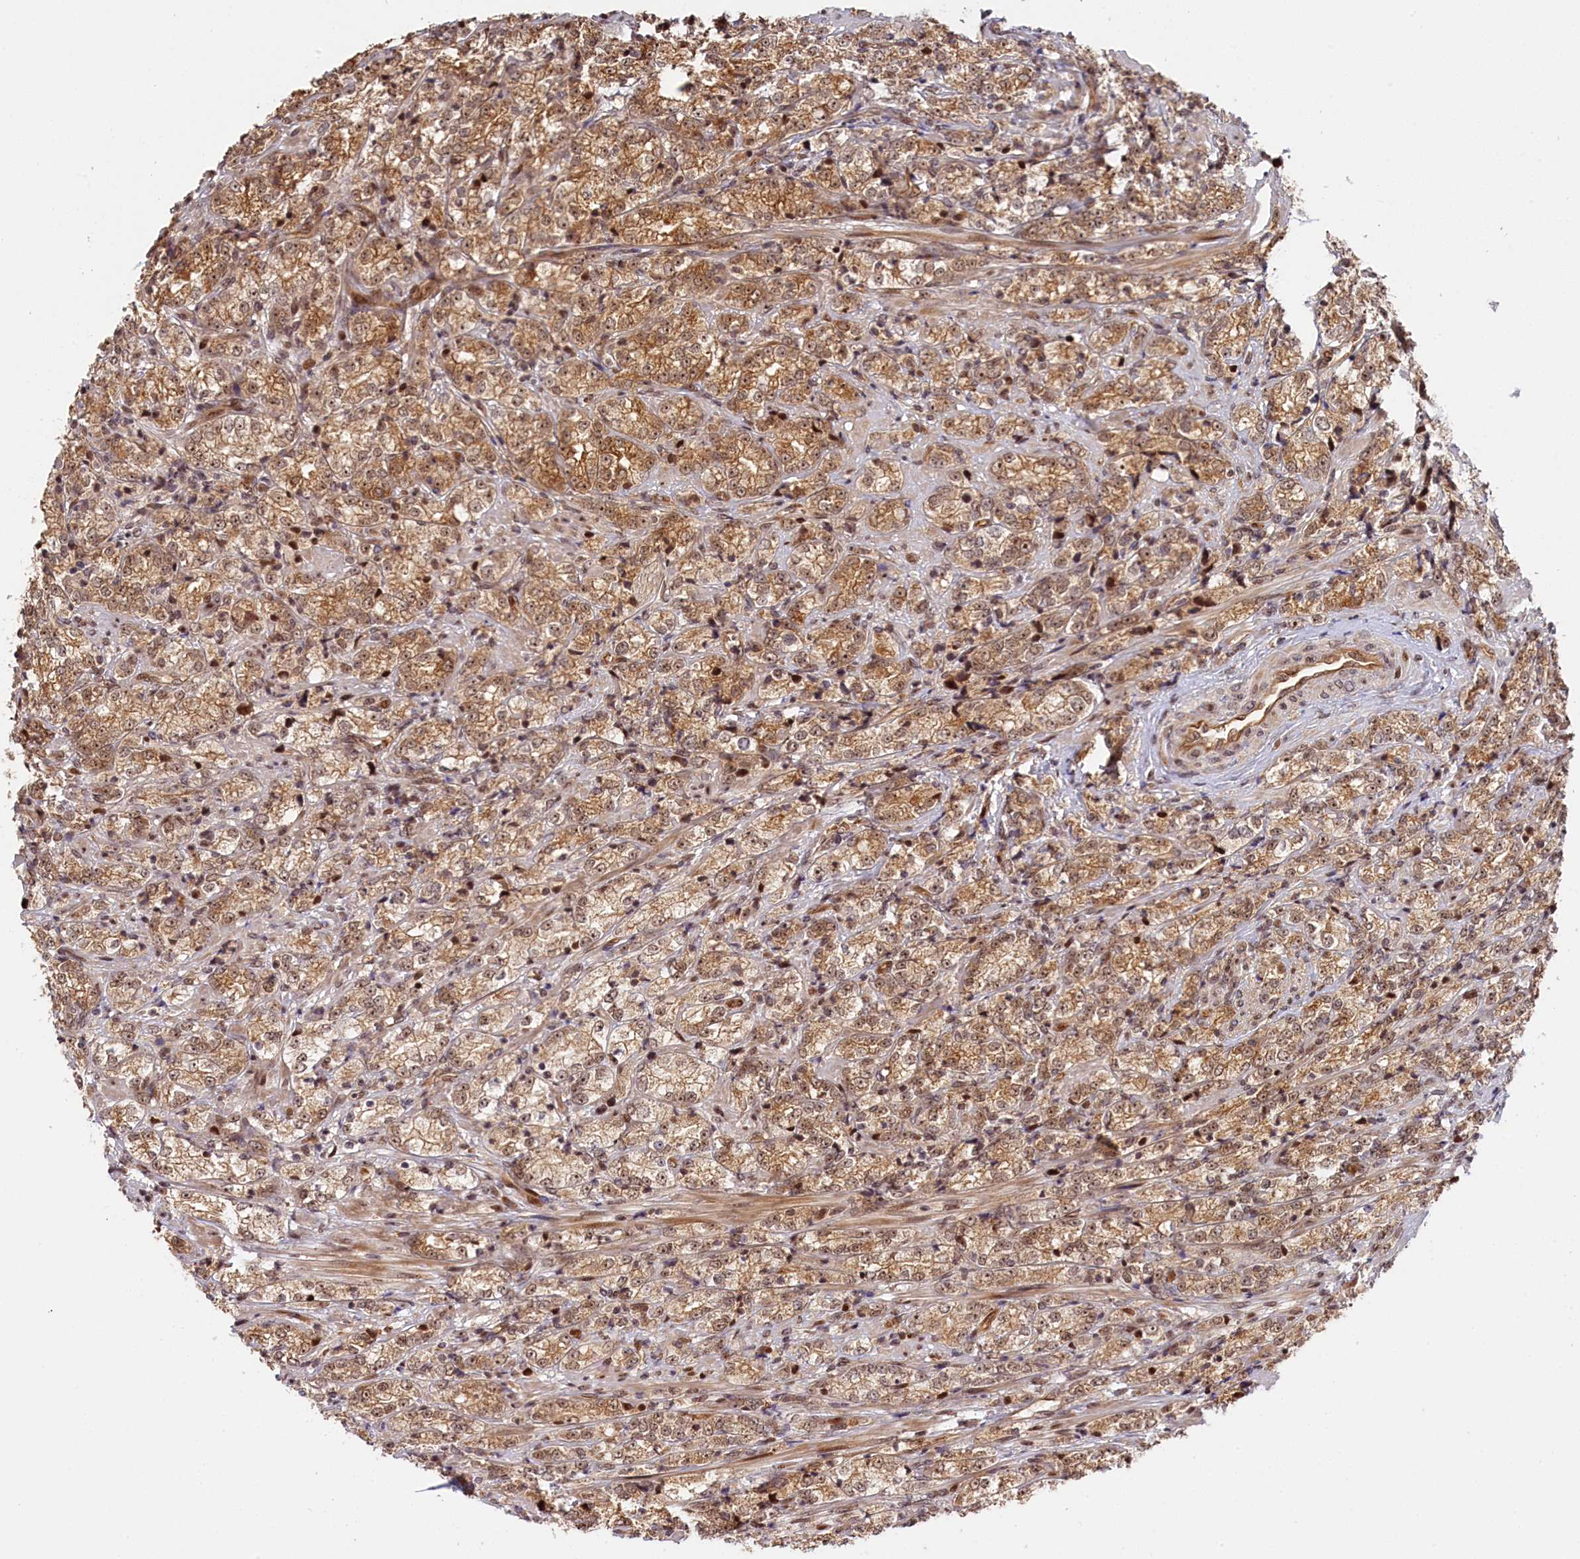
{"staining": {"intensity": "moderate", "quantity": ">75%", "location": "cytoplasmic/membranous,nuclear"}, "tissue": "prostate cancer", "cell_type": "Tumor cells", "image_type": "cancer", "snomed": [{"axis": "morphology", "description": "Adenocarcinoma, High grade"}, {"axis": "topography", "description": "Prostate"}], "caption": "A brown stain labels moderate cytoplasmic/membranous and nuclear staining of a protein in human prostate cancer (adenocarcinoma (high-grade)) tumor cells. The staining is performed using DAB brown chromogen to label protein expression. The nuclei are counter-stained blue using hematoxylin.", "gene": "ANKRD24", "patient": {"sex": "male", "age": 69}}